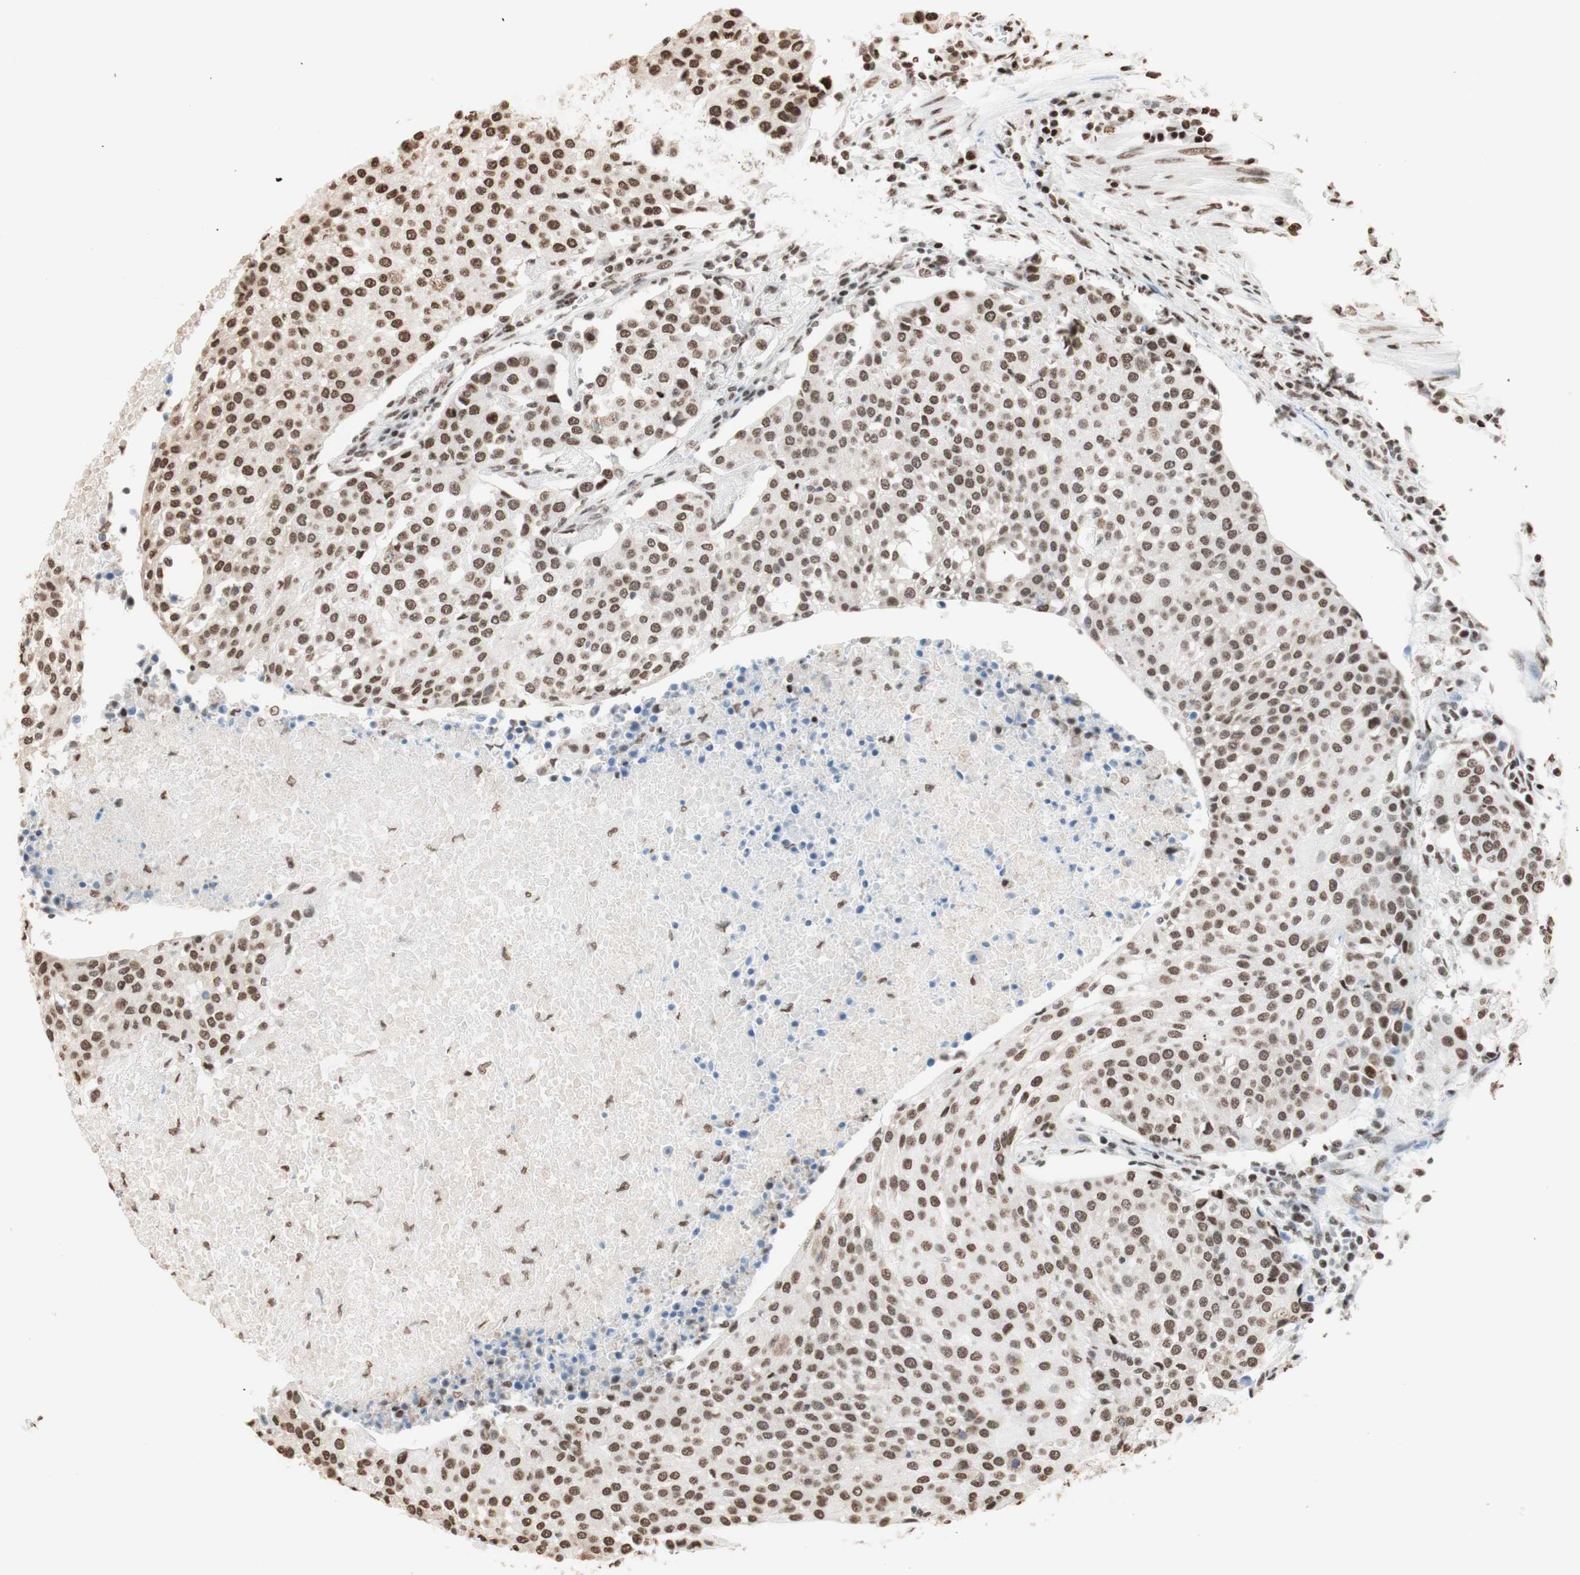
{"staining": {"intensity": "moderate", "quantity": ">75%", "location": "nuclear"}, "tissue": "urothelial cancer", "cell_type": "Tumor cells", "image_type": "cancer", "snomed": [{"axis": "morphology", "description": "Urothelial carcinoma, High grade"}, {"axis": "topography", "description": "Urinary bladder"}], "caption": "Immunohistochemistry image of neoplastic tissue: human urothelial carcinoma (high-grade) stained using immunohistochemistry (IHC) exhibits medium levels of moderate protein expression localized specifically in the nuclear of tumor cells, appearing as a nuclear brown color.", "gene": "HNRNPA2B1", "patient": {"sex": "female", "age": 85}}